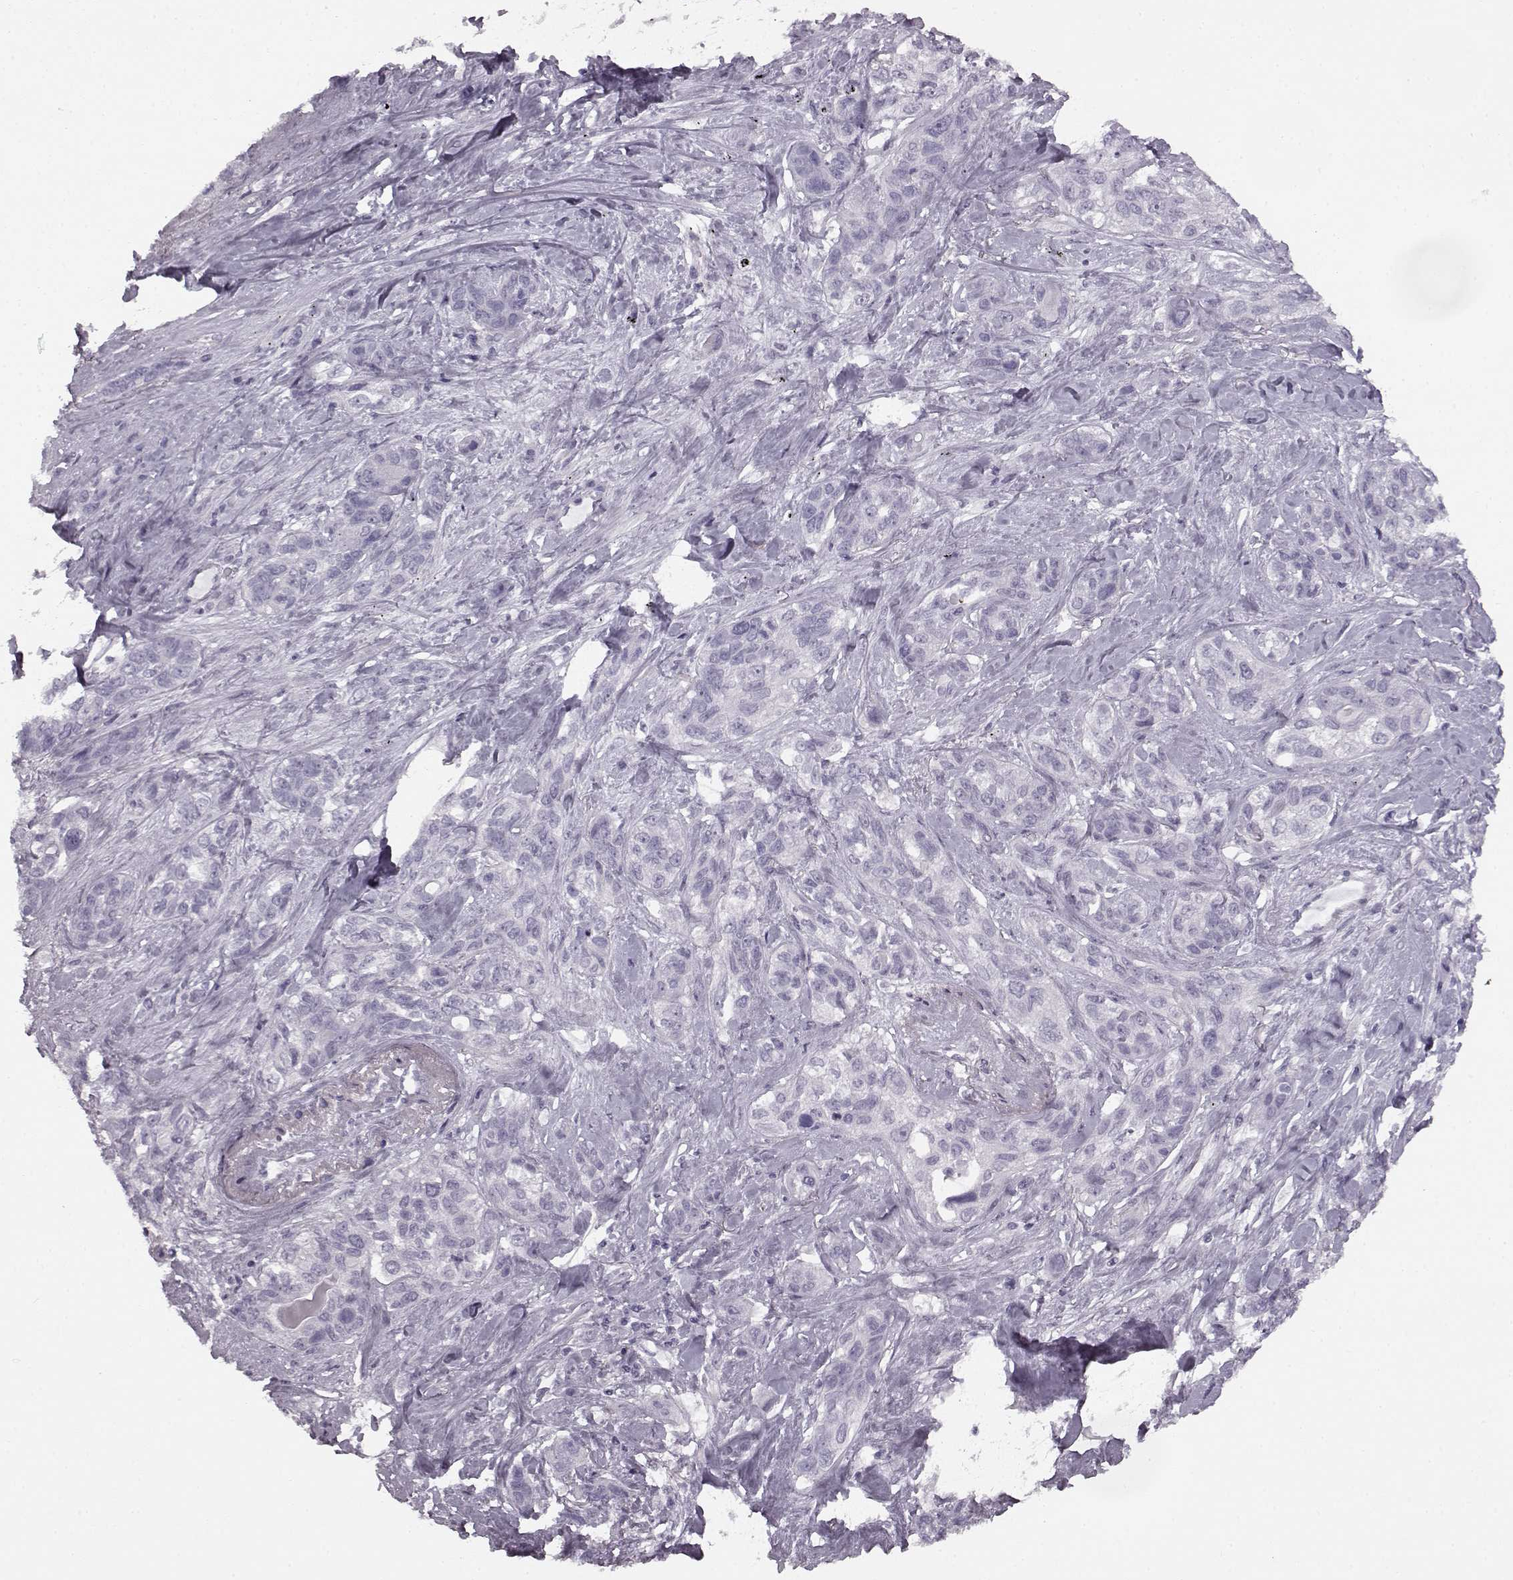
{"staining": {"intensity": "negative", "quantity": "none", "location": "none"}, "tissue": "lung cancer", "cell_type": "Tumor cells", "image_type": "cancer", "snomed": [{"axis": "morphology", "description": "Squamous cell carcinoma, NOS"}, {"axis": "topography", "description": "Lung"}], "caption": "Immunohistochemical staining of human lung cancer demonstrates no significant positivity in tumor cells.", "gene": "SEMG2", "patient": {"sex": "female", "age": 70}}